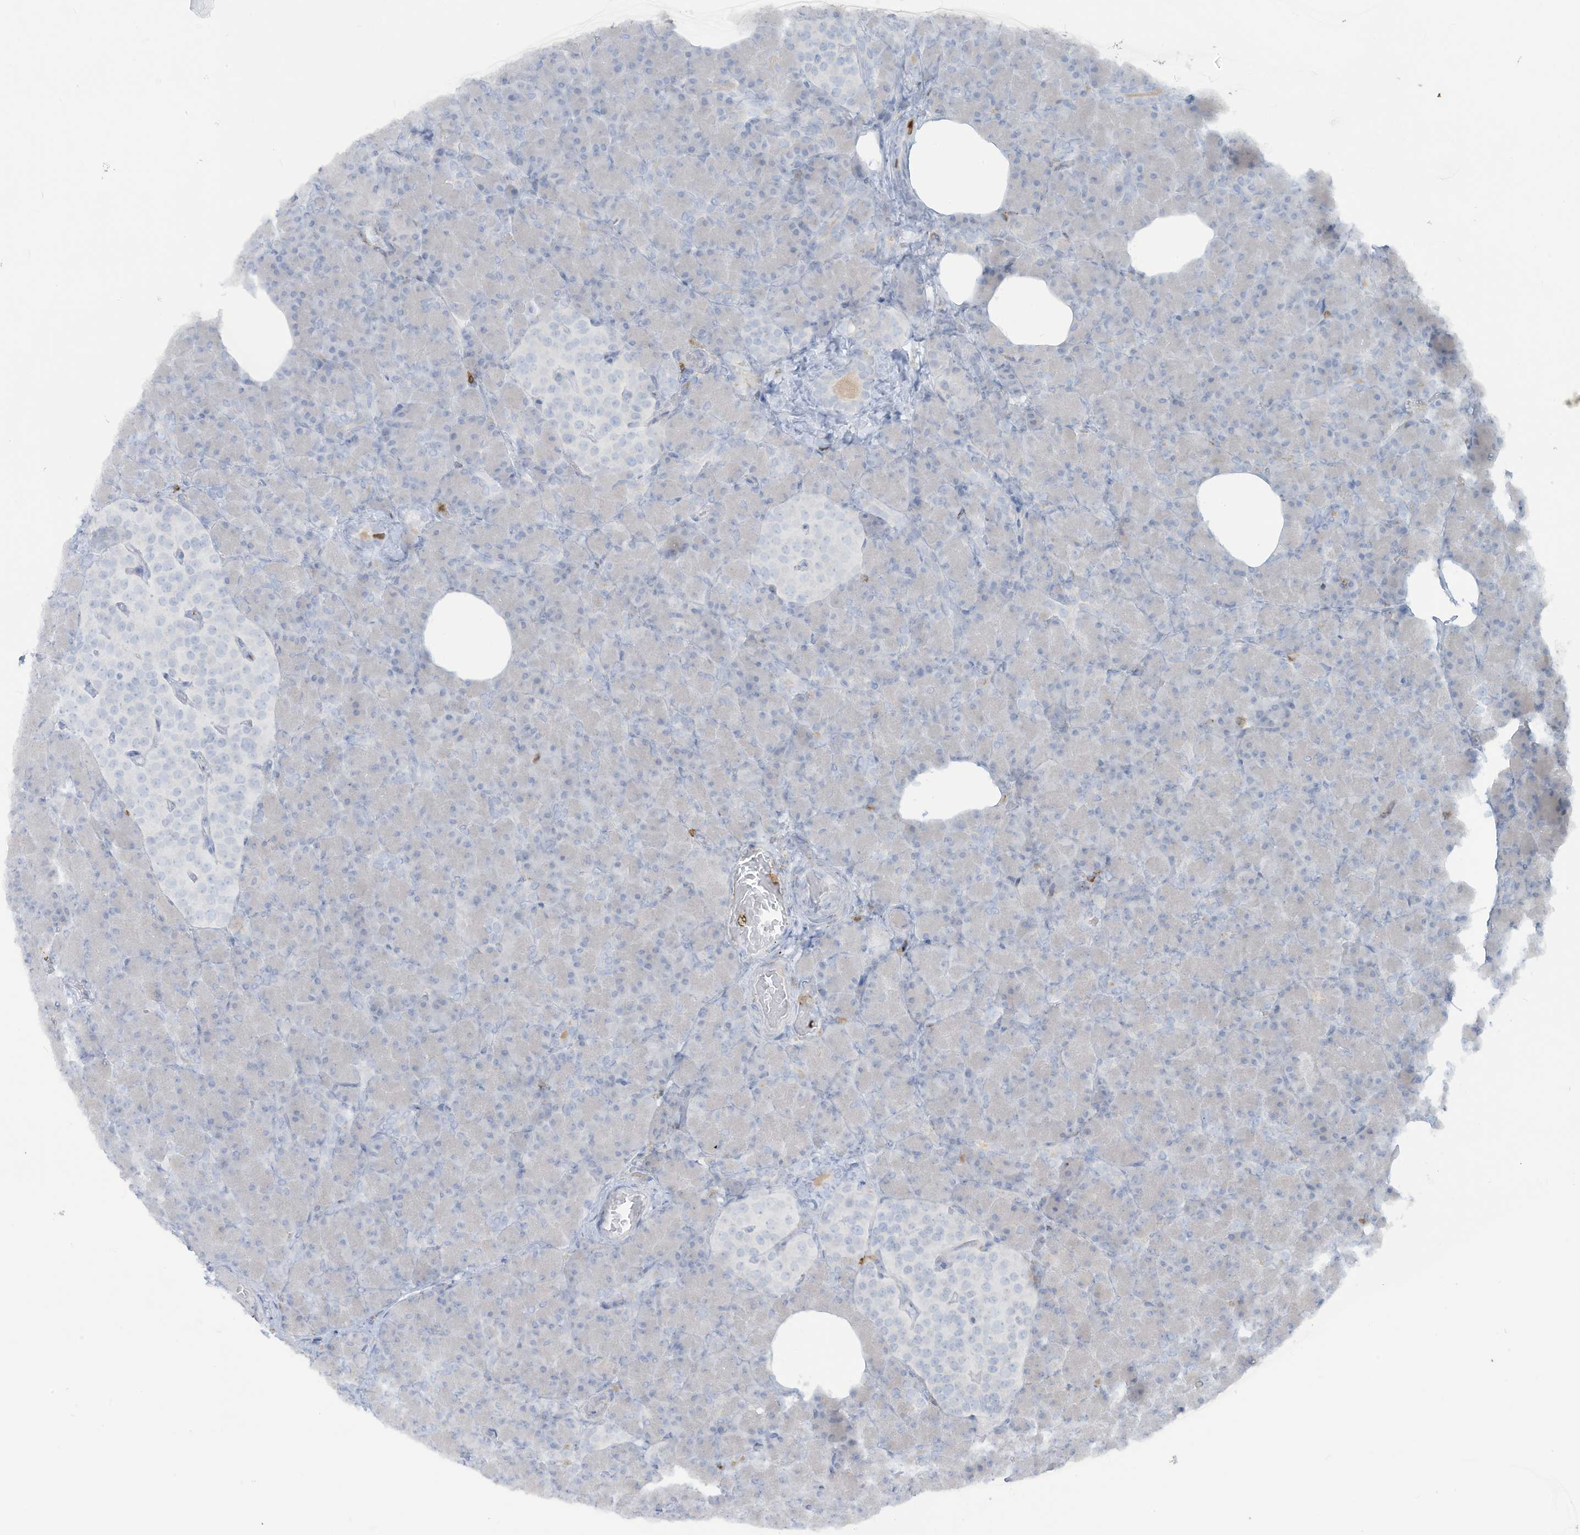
{"staining": {"intensity": "negative", "quantity": "none", "location": "none"}, "tissue": "pancreas", "cell_type": "Exocrine glandular cells", "image_type": "normal", "snomed": [{"axis": "morphology", "description": "Normal tissue, NOS"}, {"axis": "topography", "description": "Pancreas"}], "caption": "Protein analysis of benign pancreas exhibits no significant staining in exocrine glandular cells.", "gene": "NOTO", "patient": {"sex": "female", "age": 43}}